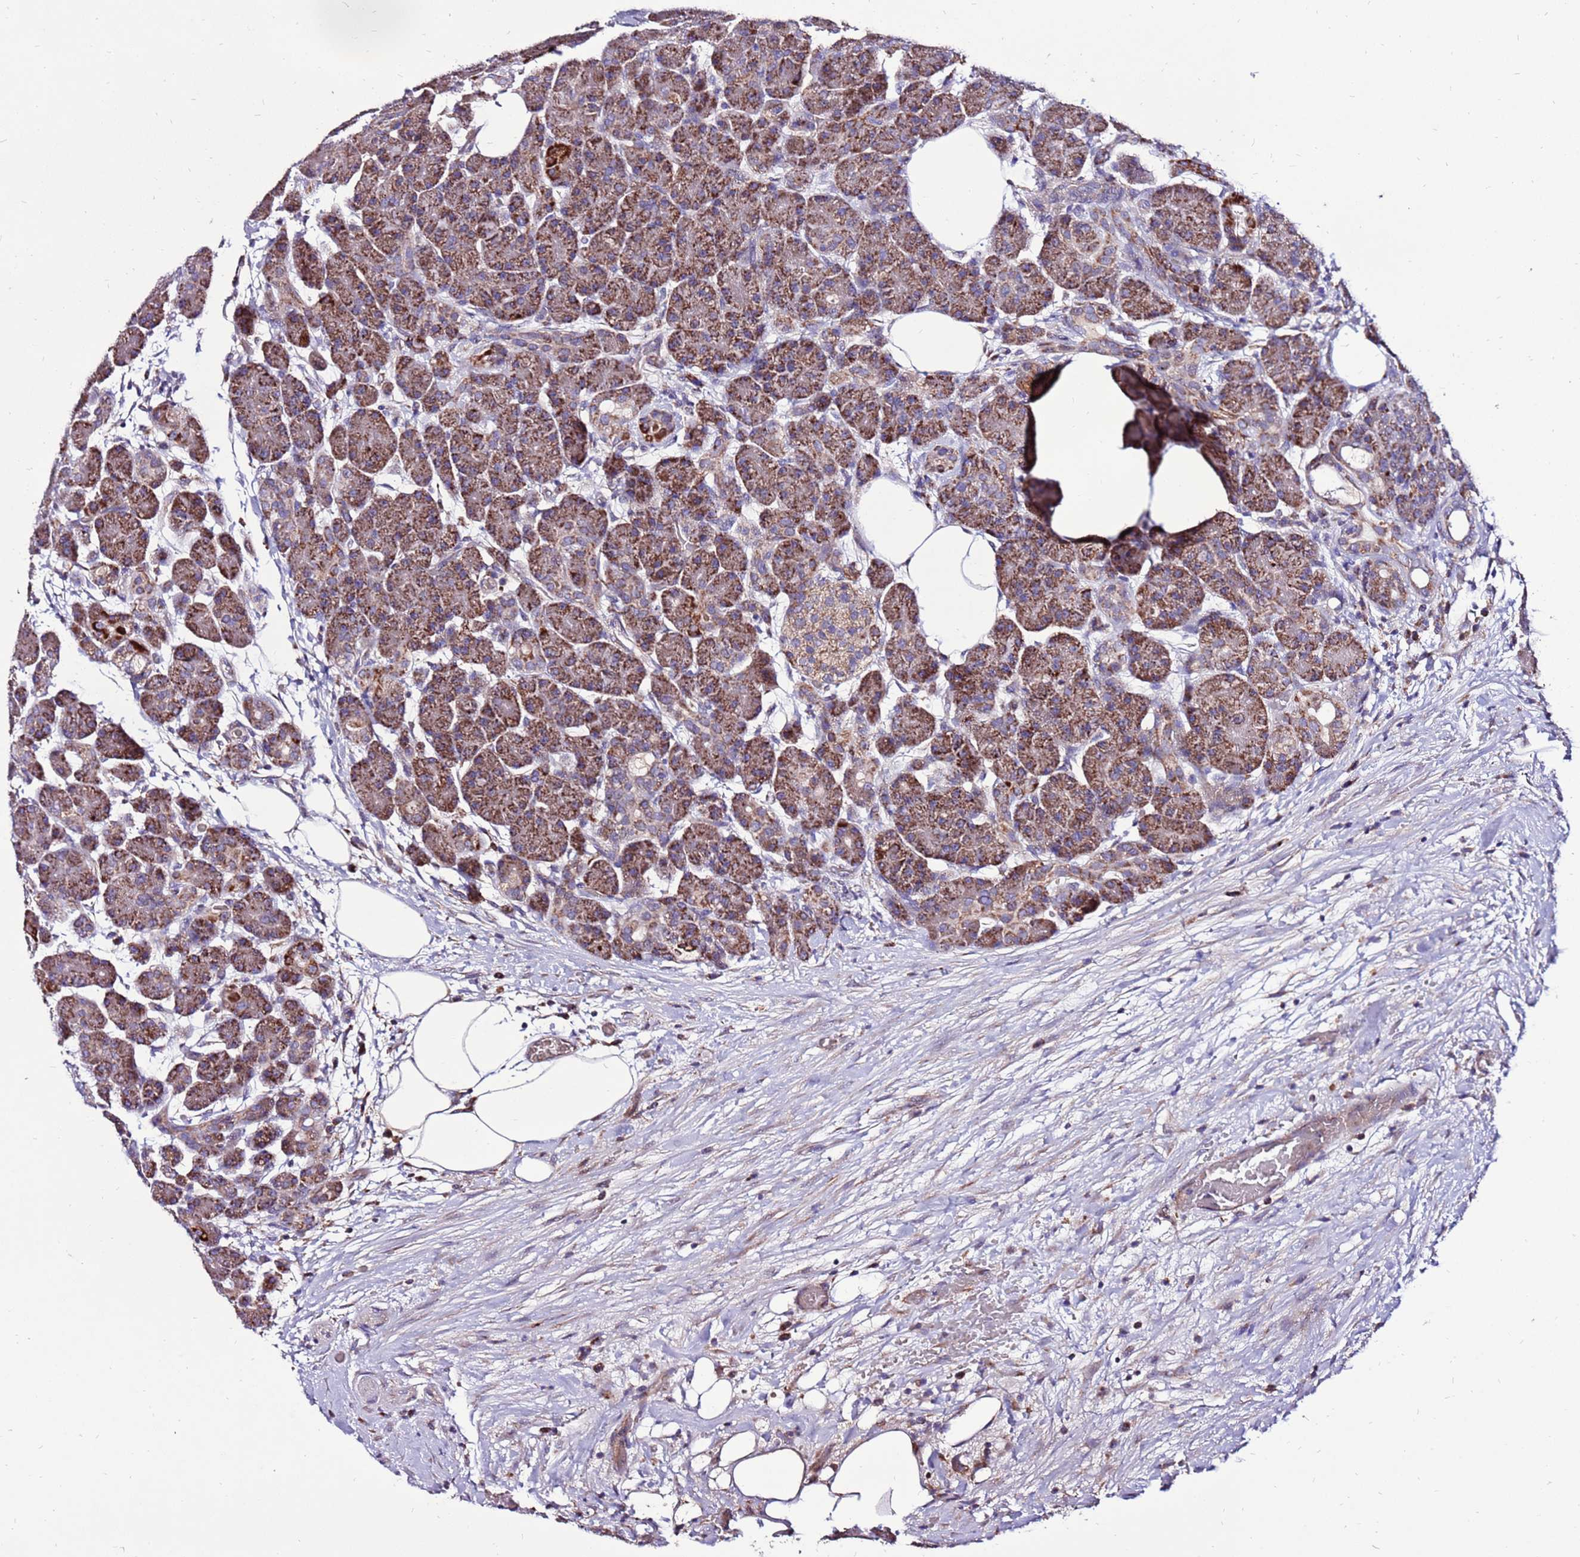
{"staining": {"intensity": "strong", "quantity": ">75%", "location": "cytoplasmic/membranous"}, "tissue": "pancreas", "cell_type": "Exocrine glandular cells", "image_type": "normal", "snomed": [{"axis": "morphology", "description": "Normal tissue, NOS"}, {"axis": "topography", "description": "Pancreas"}], "caption": "IHC (DAB (3,3'-diaminobenzidine)) staining of benign human pancreas displays strong cytoplasmic/membranous protein staining in approximately >75% of exocrine glandular cells.", "gene": "SPSB3", "patient": {"sex": "male", "age": 63}}